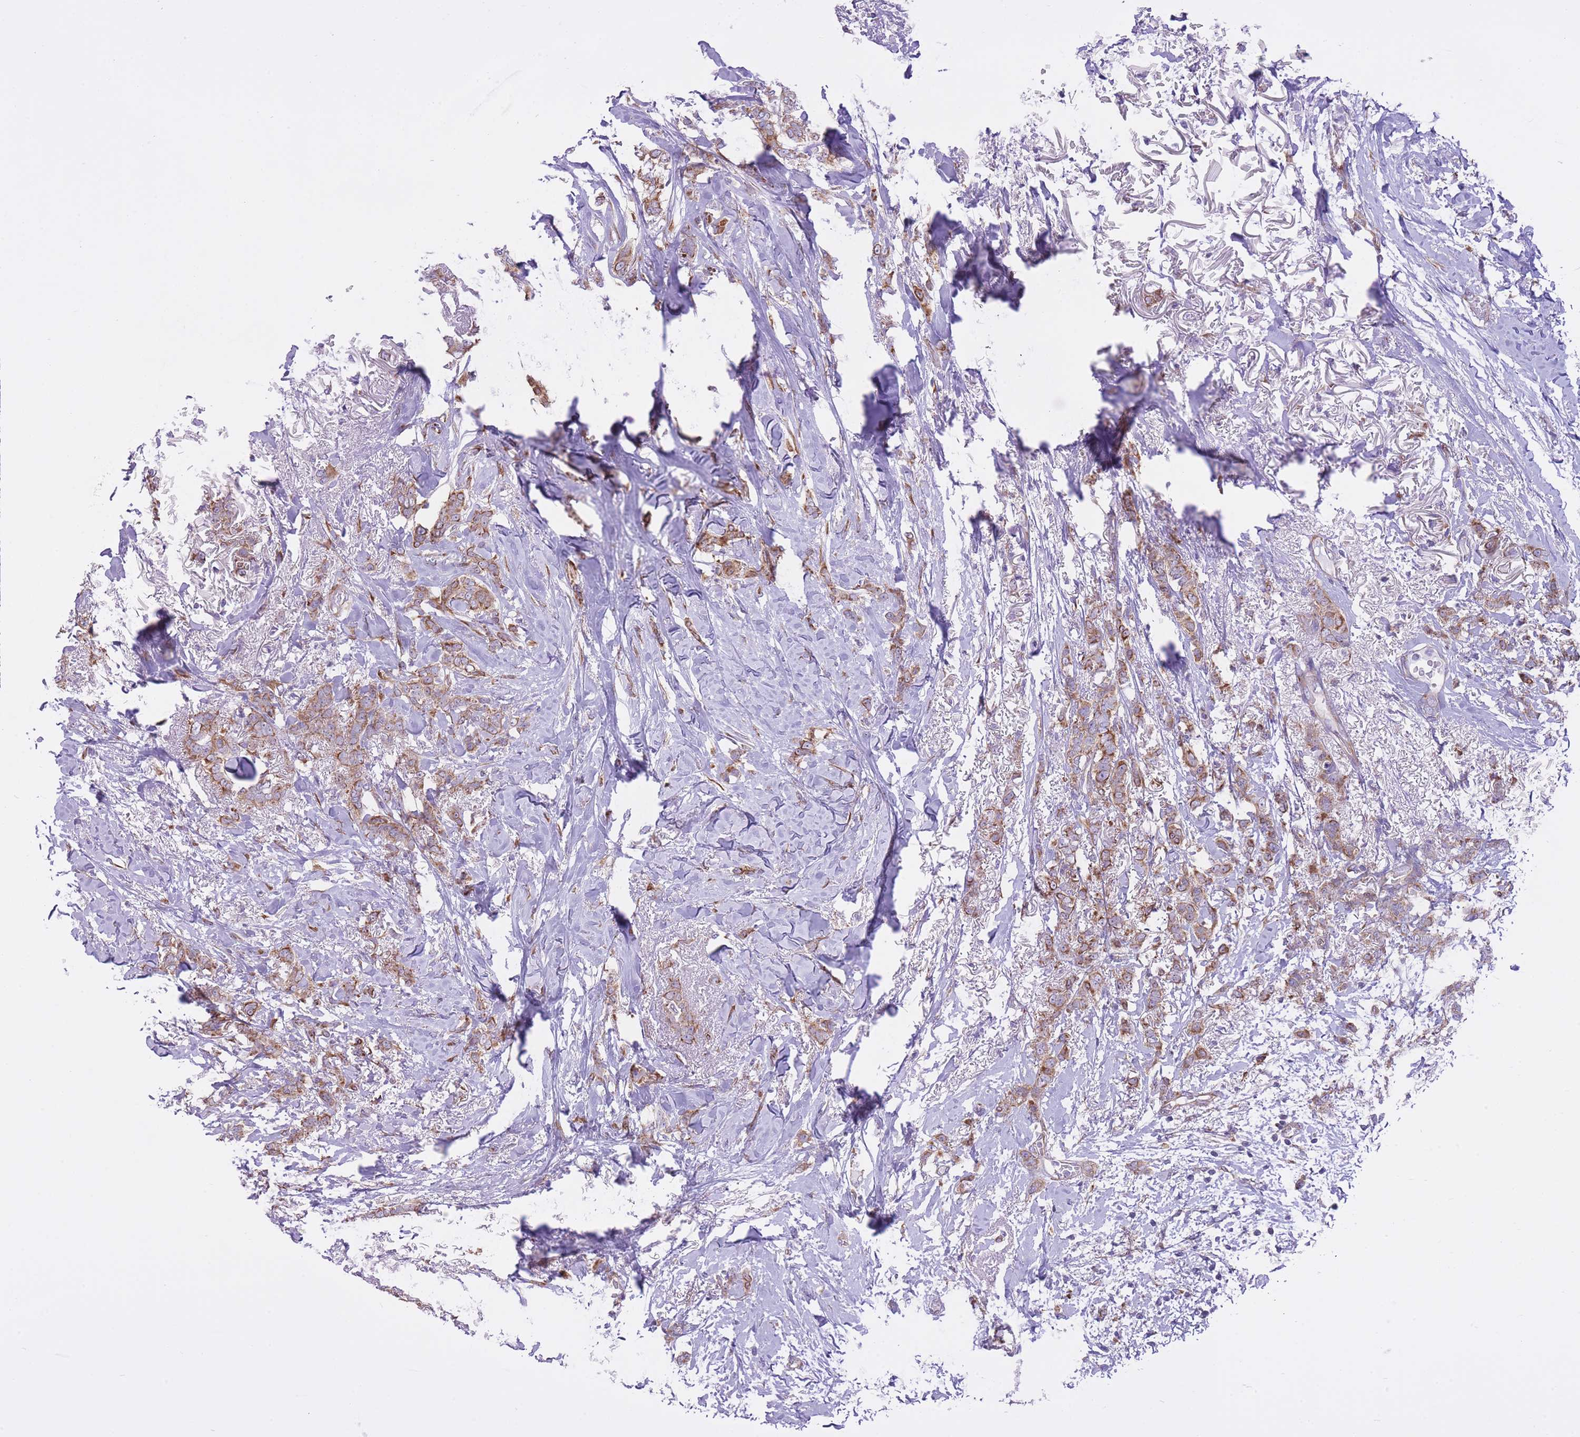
{"staining": {"intensity": "moderate", "quantity": ">75%", "location": "cytoplasmic/membranous"}, "tissue": "breast cancer", "cell_type": "Tumor cells", "image_type": "cancer", "snomed": [{"axis": "morphology", "description": "Duct carcinoma"}, {"axis": "topography", "description": "Breast"}], "caption": "A medium amount of moderate cytoplasmic/membranous positivity is present in approximately >75% of tumor cells in breast cancer (intraductal carcinoma) tissue. (DAB (3,3'-diaminobenzidine) IHC, brown staining for protein, blue staining for nuclei).", "gene": "ZNF501", "patient": {"sex": "female", "age": 72}}